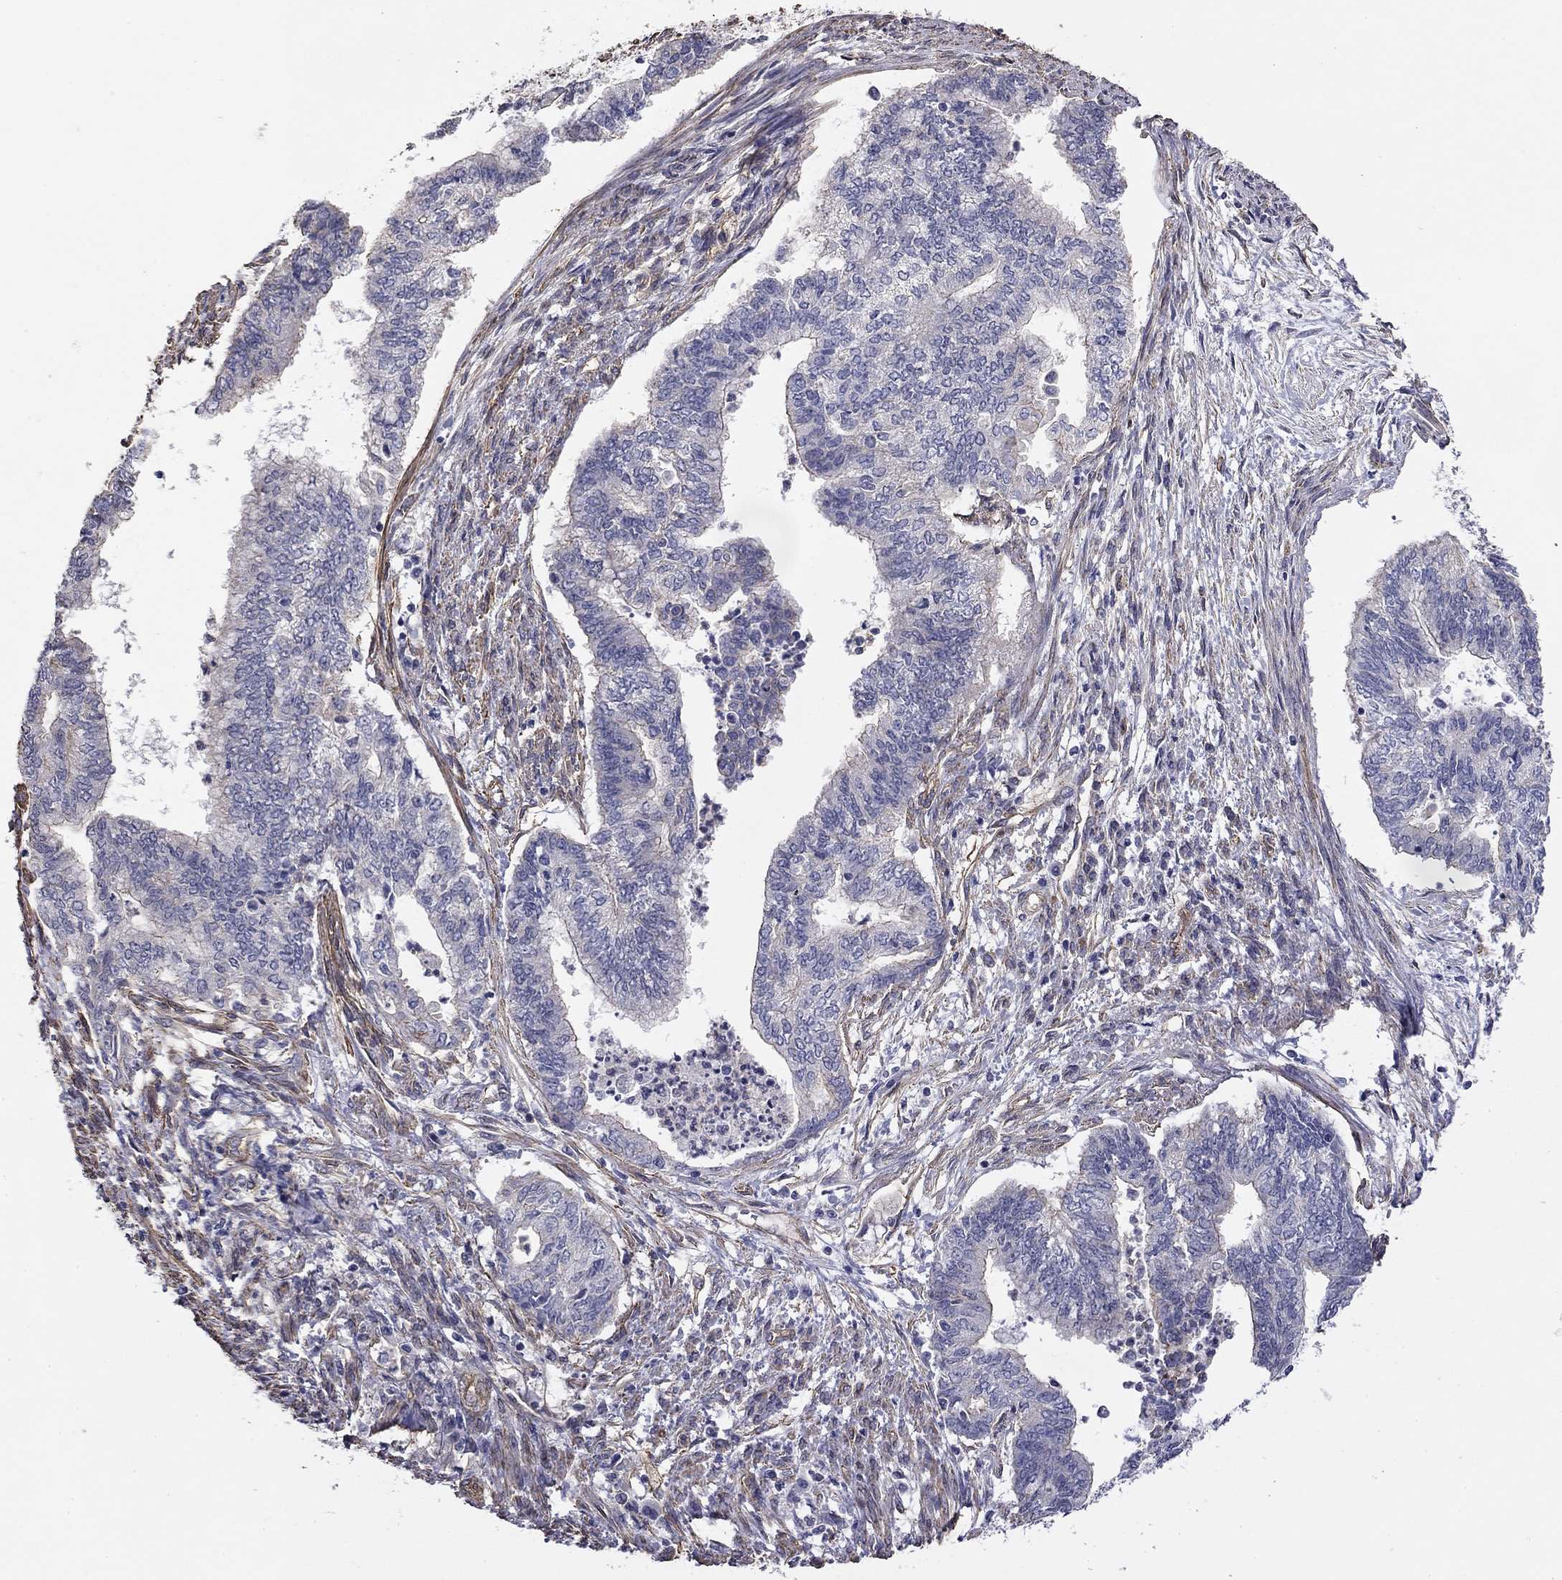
{"staining": {"intensity": "negative", "quantity": "none", "location": "none"}, "tissue": "endometrial cancer", "cell_type": "Tumor cells", "image_type": "cancer", "snomed": [{"axis": "morphology", "description": "Adenocarcinoma, NOS"}, {"axis": "topography", "description": "Endometrium"}], "caption": "This is a histopathology image of IHC staining of endometrial adenocarcinoma, which shows no expression in tumor cells.", "gene": "TCHH", "patient": {"sex": "female", "age": 65}}